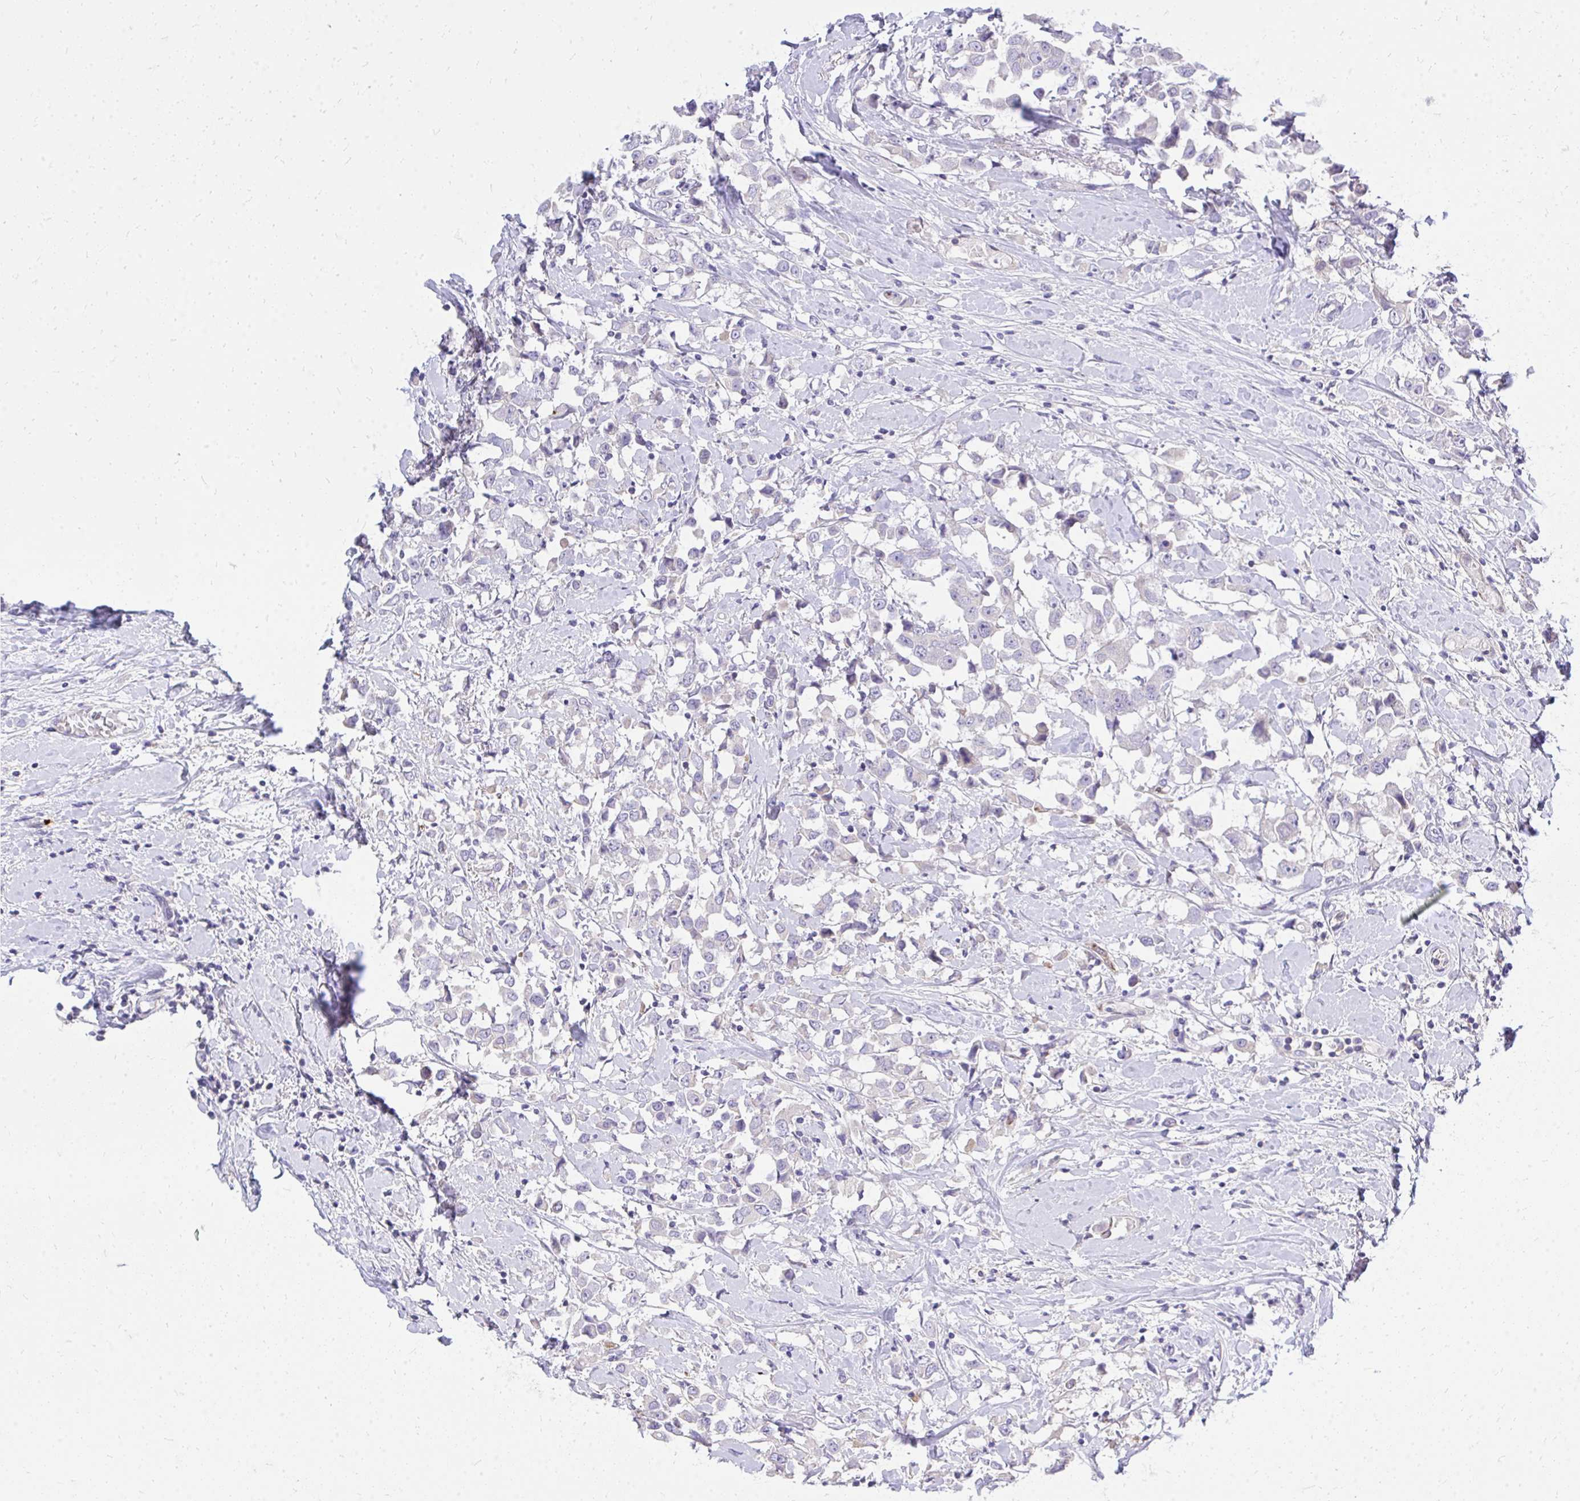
{"staining": {"intensity": "negative", "quantity": "none", "location": "none"}, "tissue": "breast cancer", "cell_type": "Tumor cells", "image_type": "cancer", "snomed": [{"axis": "morphology", "description": "Duct carcinoma"}, {"axis": "topography", "description": "Breast"}], "caption": "The photomicrograph shows no staining of tumor cells in breast infiltrating ductal carcinoma.", "gene": "TP53I11", "patient": {"sex": "female", "age": 61}}